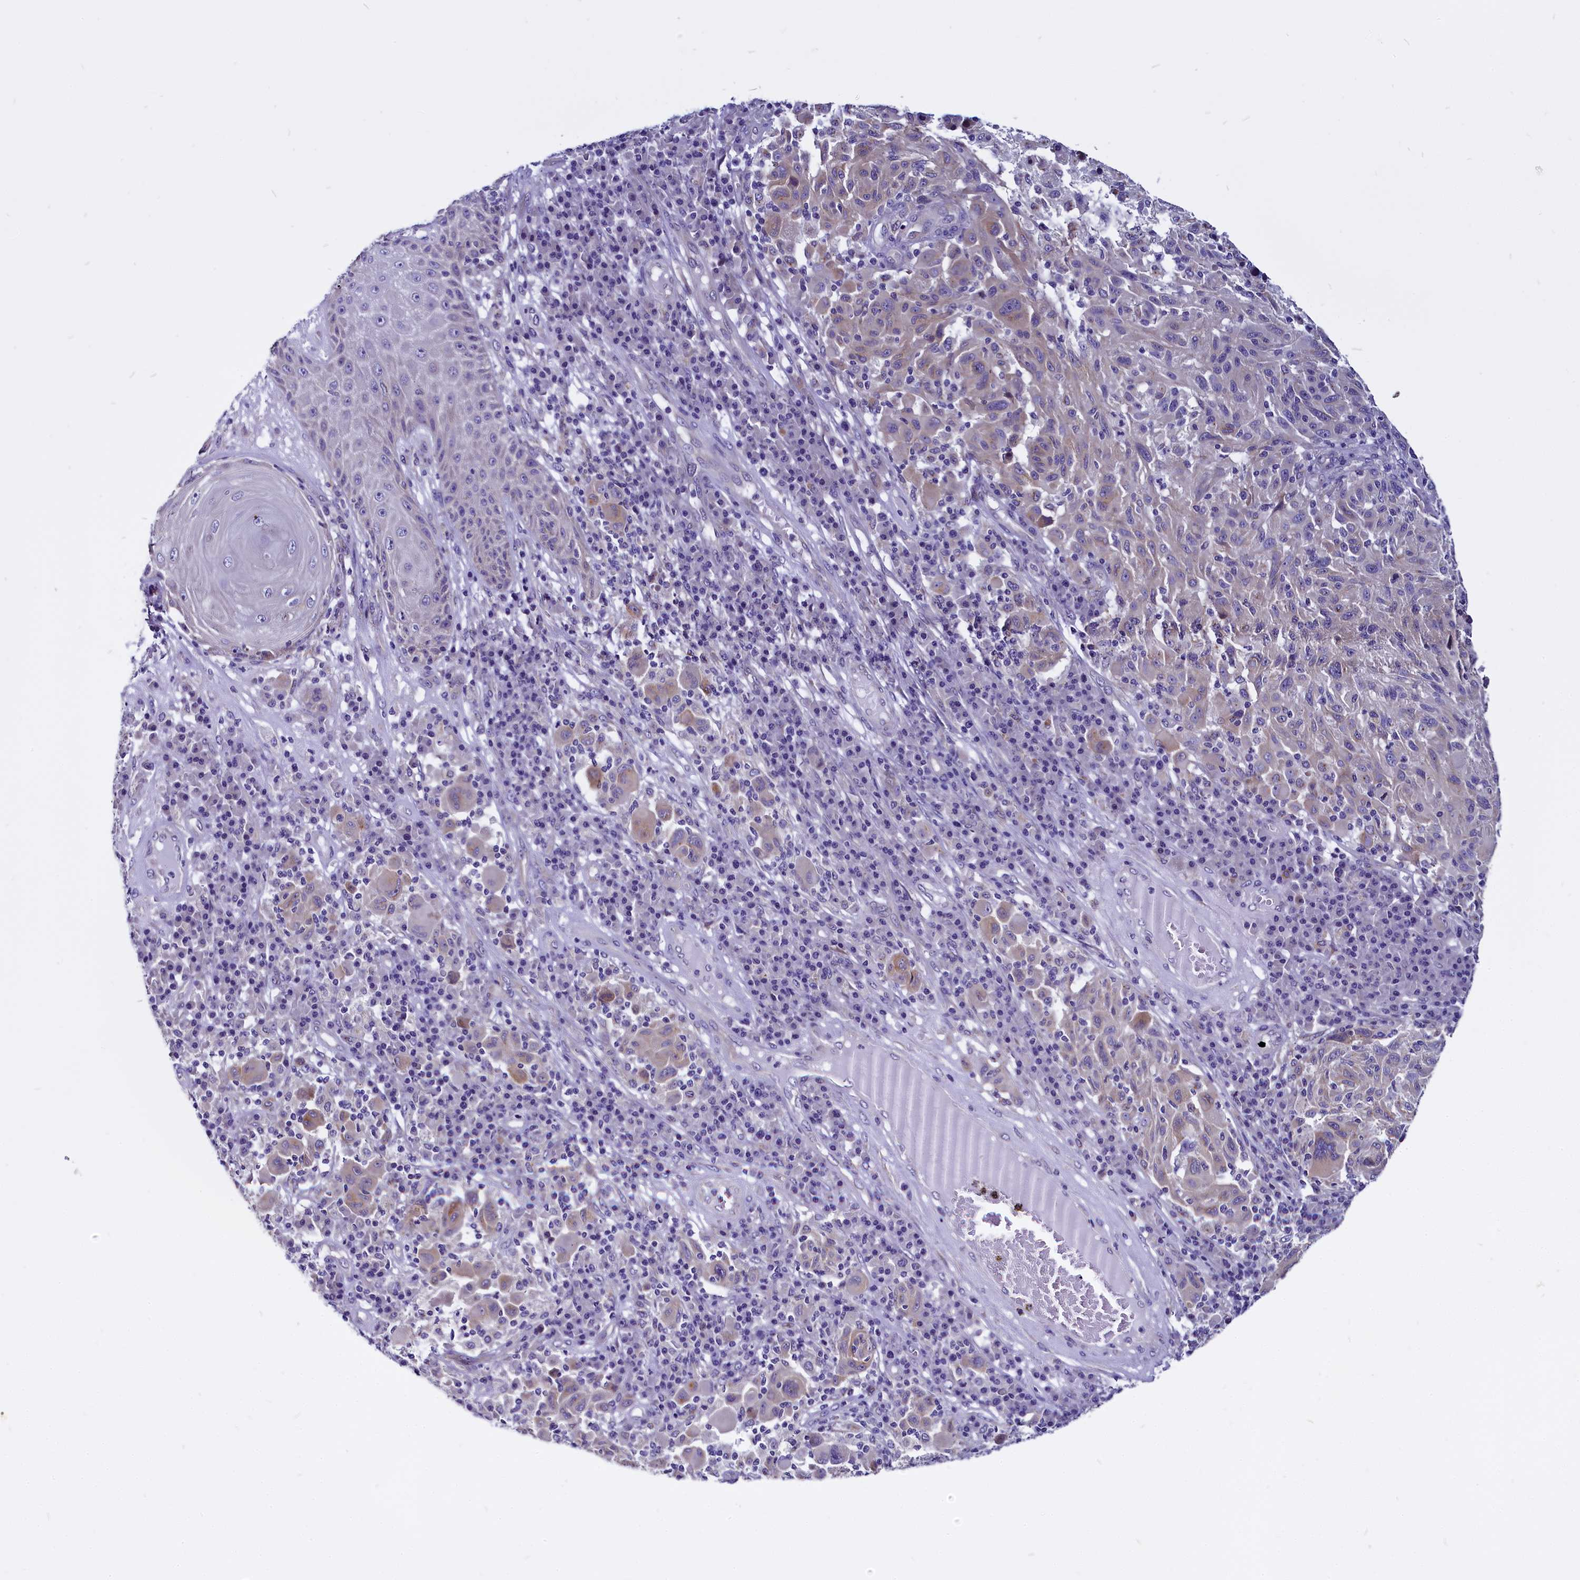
{"staining": {"intensity": "weak", "quantity": "<25%", "location": "cytoplasmic/membranous"}, "tissue": "melanoma", "cell_type": "Tumor cells", "image_type": "cancer", "snomed": [{"axis": "morphology", "description": "Malignant melanoma, NOS"}, {"axis": "topography", "description": "Skin"}], "caption": "This is a photomicrograph of immunohistochemistry staining of melanoma, which shows no expression in tumor cells.", "gene": "CEP170", "patient": {"sex": "male", "age": 53}}